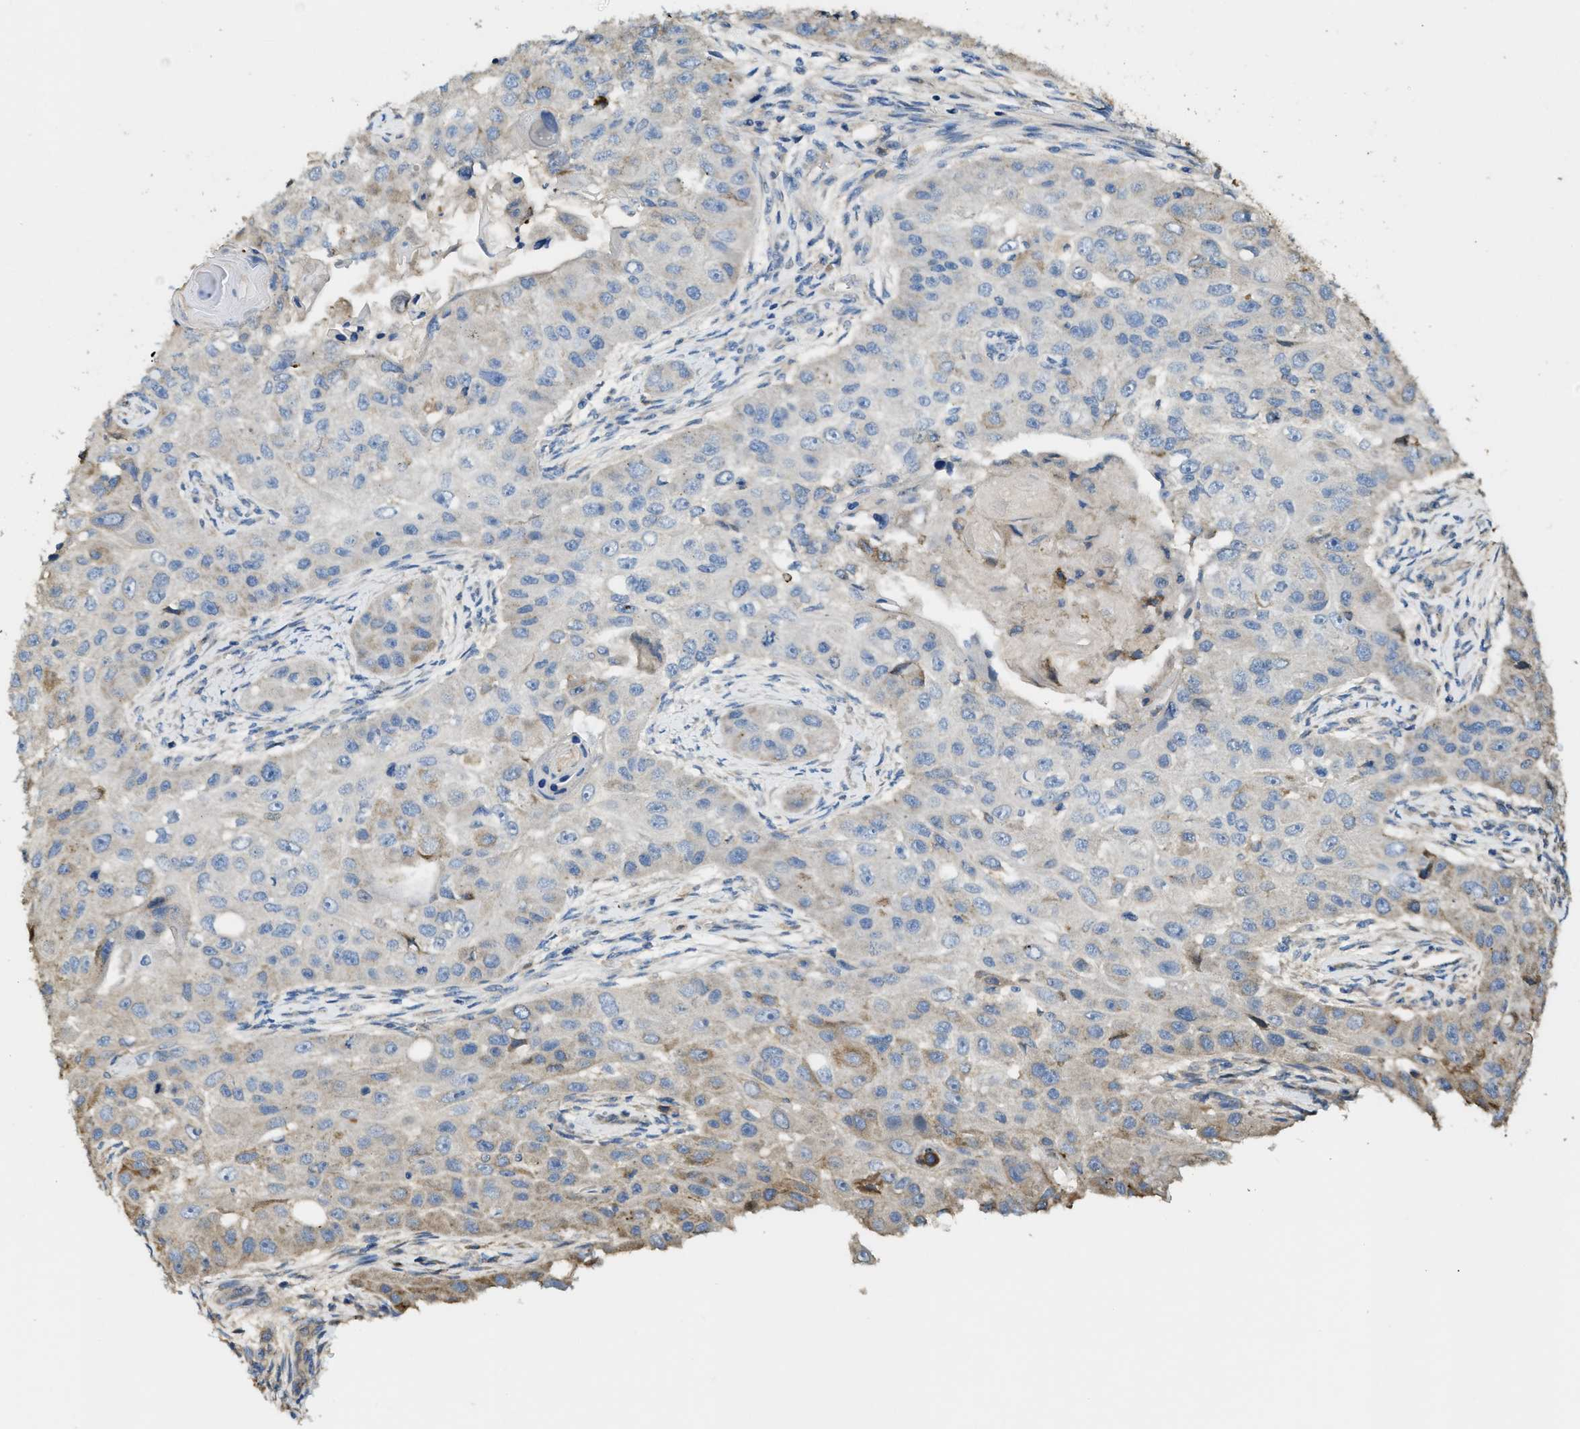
{"staining": {"intensity": "moderate", "quantity": "<25%", "location": "cytoplasmic/membranous"}, "tissue": "head and neck cancer", "cell_type": "Tumor cells", "image_type": "cancer", "snomed": [{"axis": "morphology", "description": "Normal tissue, NOS"}, {"axis": "morphology", "description": "Squamous cell carcinoma, NOS"}, {"axis": "topography", "description": "Skeletal muscle"}, {"axis": "topography", "description": "Head-Neck"}], "caption": "Head and neck cancer tissue demonstrates moderate cytoplasmic/membranous expression in about <25% of tumor cells", "gene": "RIPK2", "patient": {"sex": "male", "age": 51}}